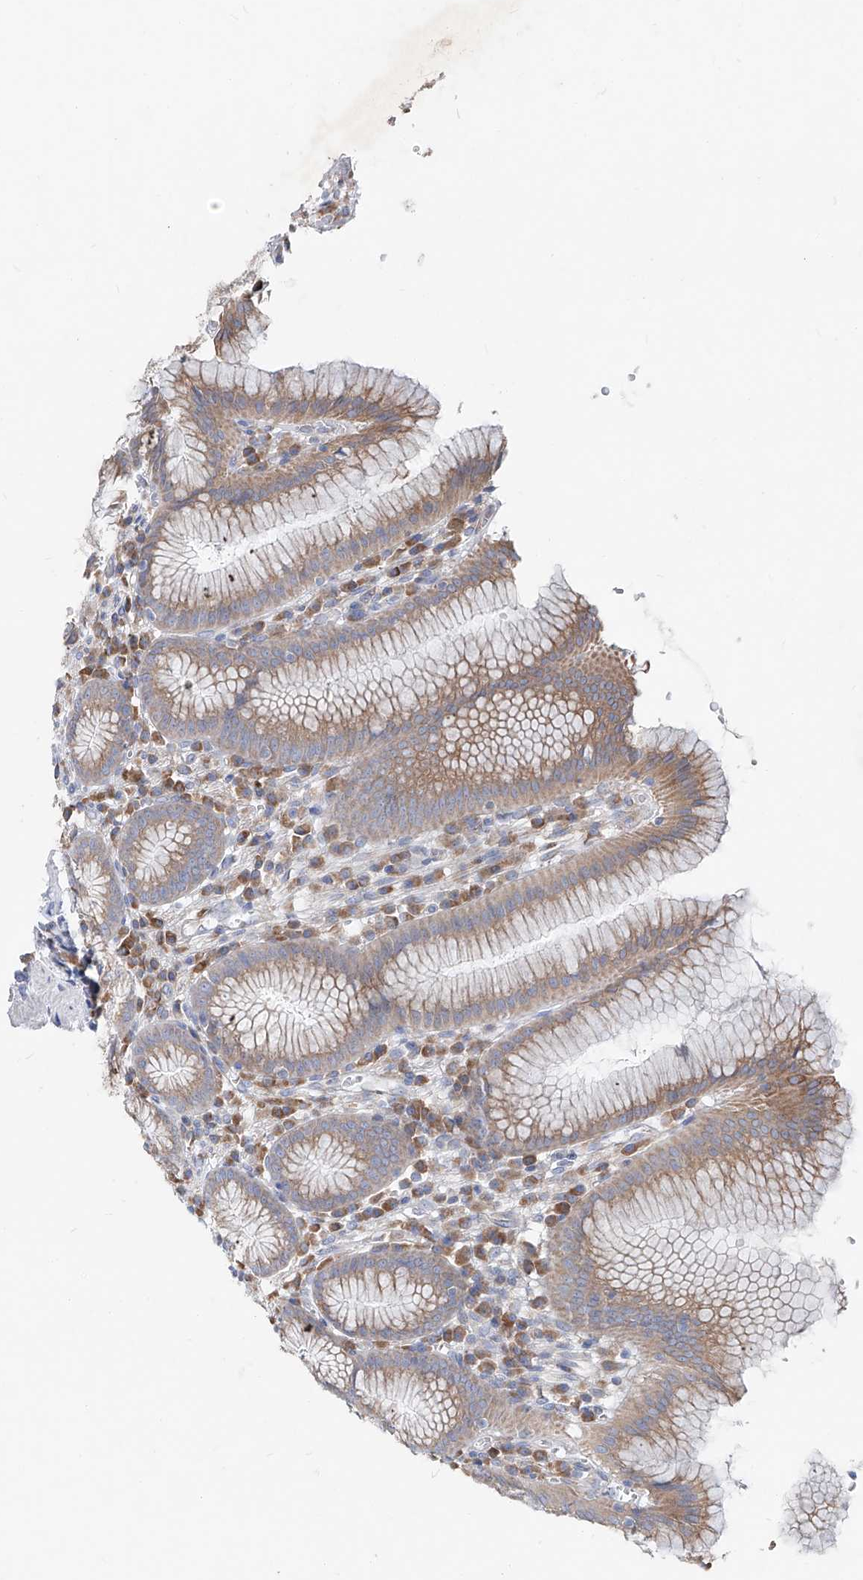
{"staining": {"intensity": "strong", "quantity": "25%-75%", "location": "cytoplasmic/membranous"}, "tissue": "stomach", "cell_type": "Glandular cells", "image_type": "normal", "snomed": [{"axis": "morphology", "description": "Normal tissue, NOS"}, {"axis": "topography", "description": "Stomach"}], "caption": "Stomach was stained to show a protein in brown. There is high levels of strong cytoplasmic/membranous staining in approximately 25%-75% of glandular cells.", "gene": "UFL1", "patient": {"sex": "male", "age": 55}}